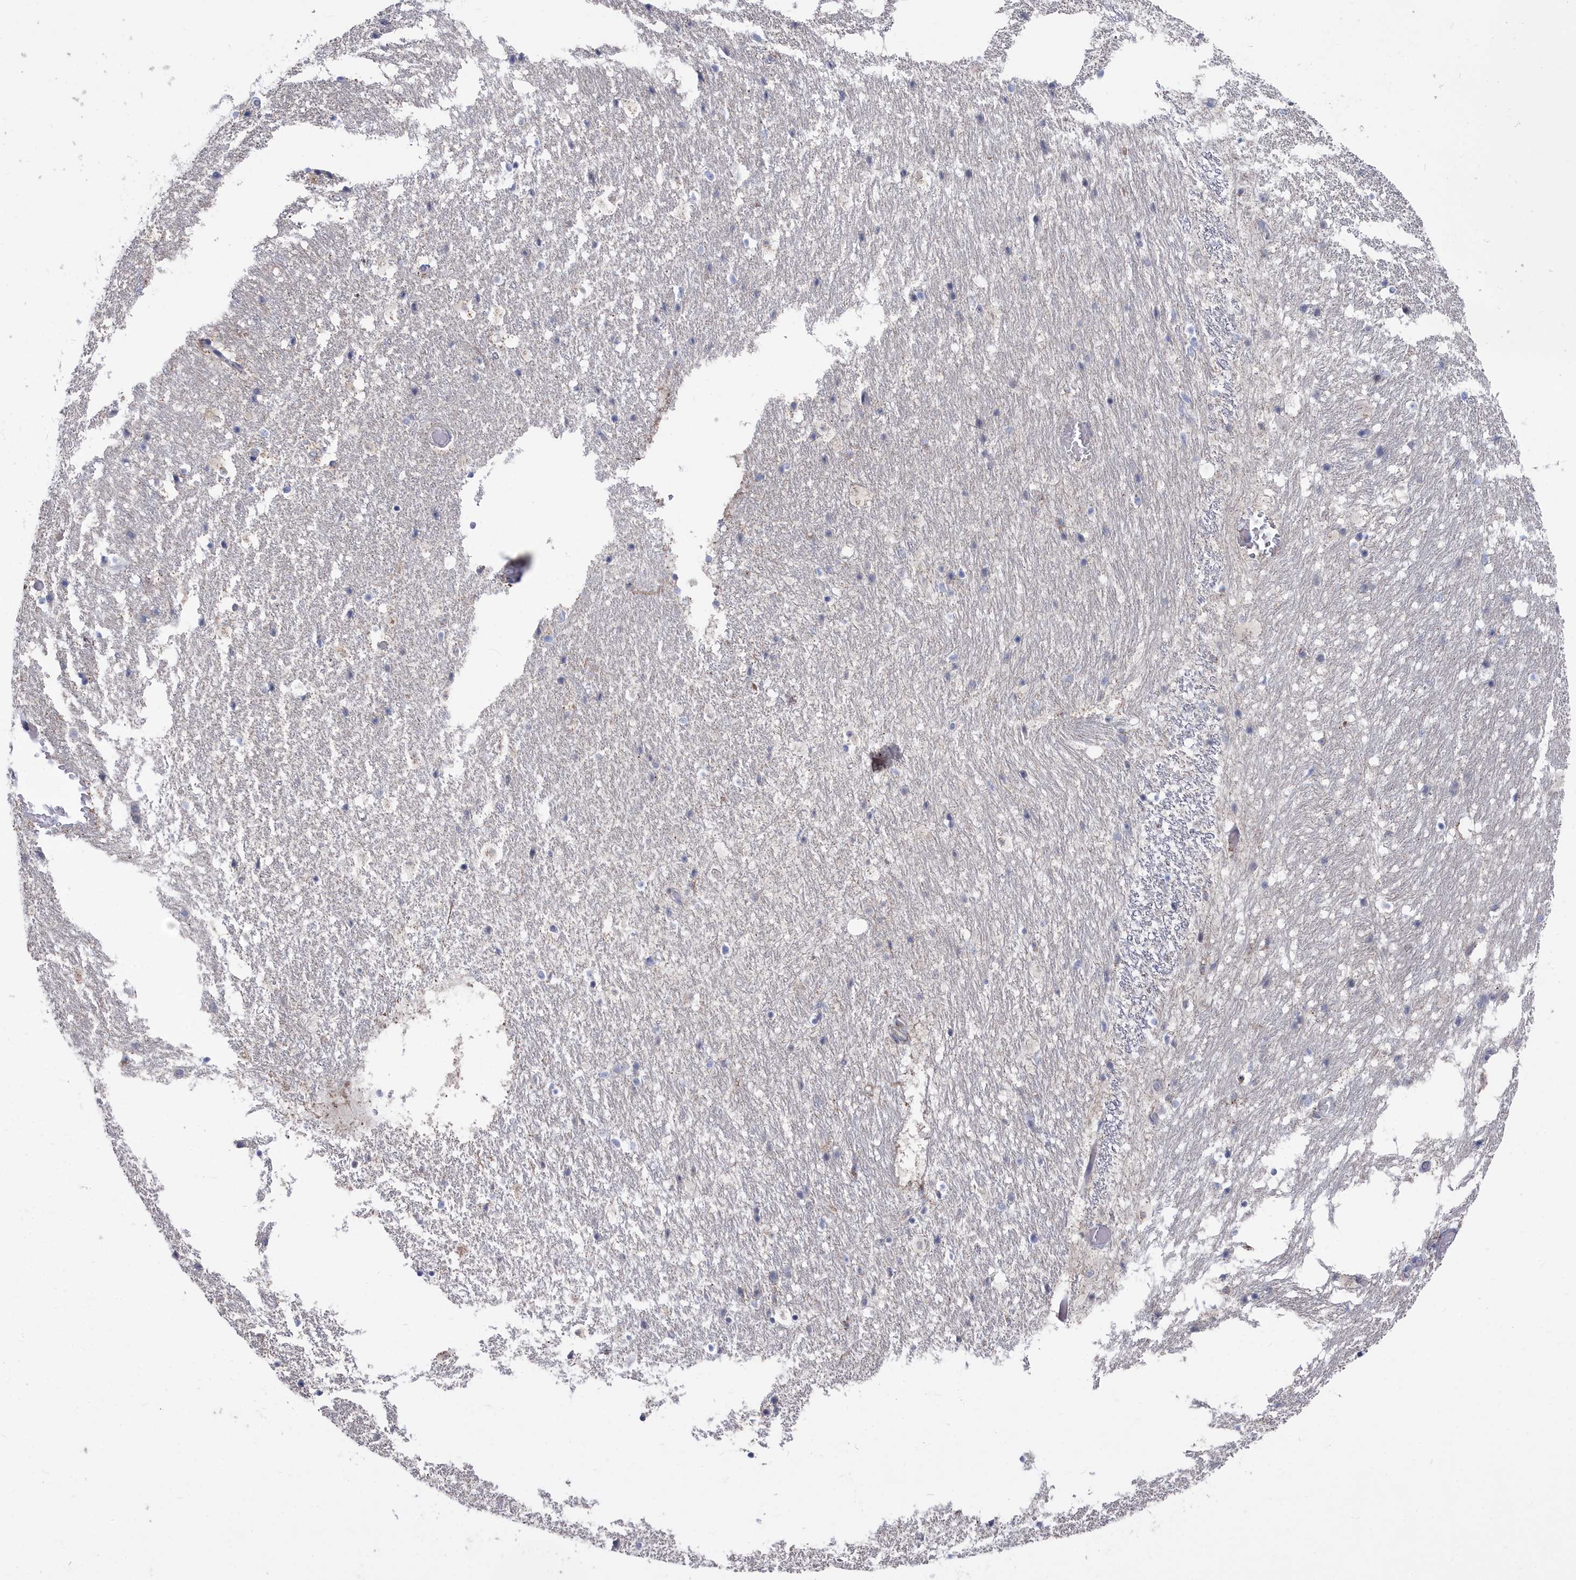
{"staining": {"intensity": "negative", "quantity": "none", "location": "none"}, "tissue": "hippocampus", "cell_type": "Glial cells", "image_type": "normal", "snomed": [{"axis": "morphology", "description": "Normal tissue, NOS"}, {"axis": "topography", "description": "Hippocampus"}], "caption": "An immunohistochemistry photomicrograph of benign hippocampus is shown. There is no staining in glial cells of hippocampus.", "gene": "SHISAL2A", "patient": {"sex": "female", "age": 52}}